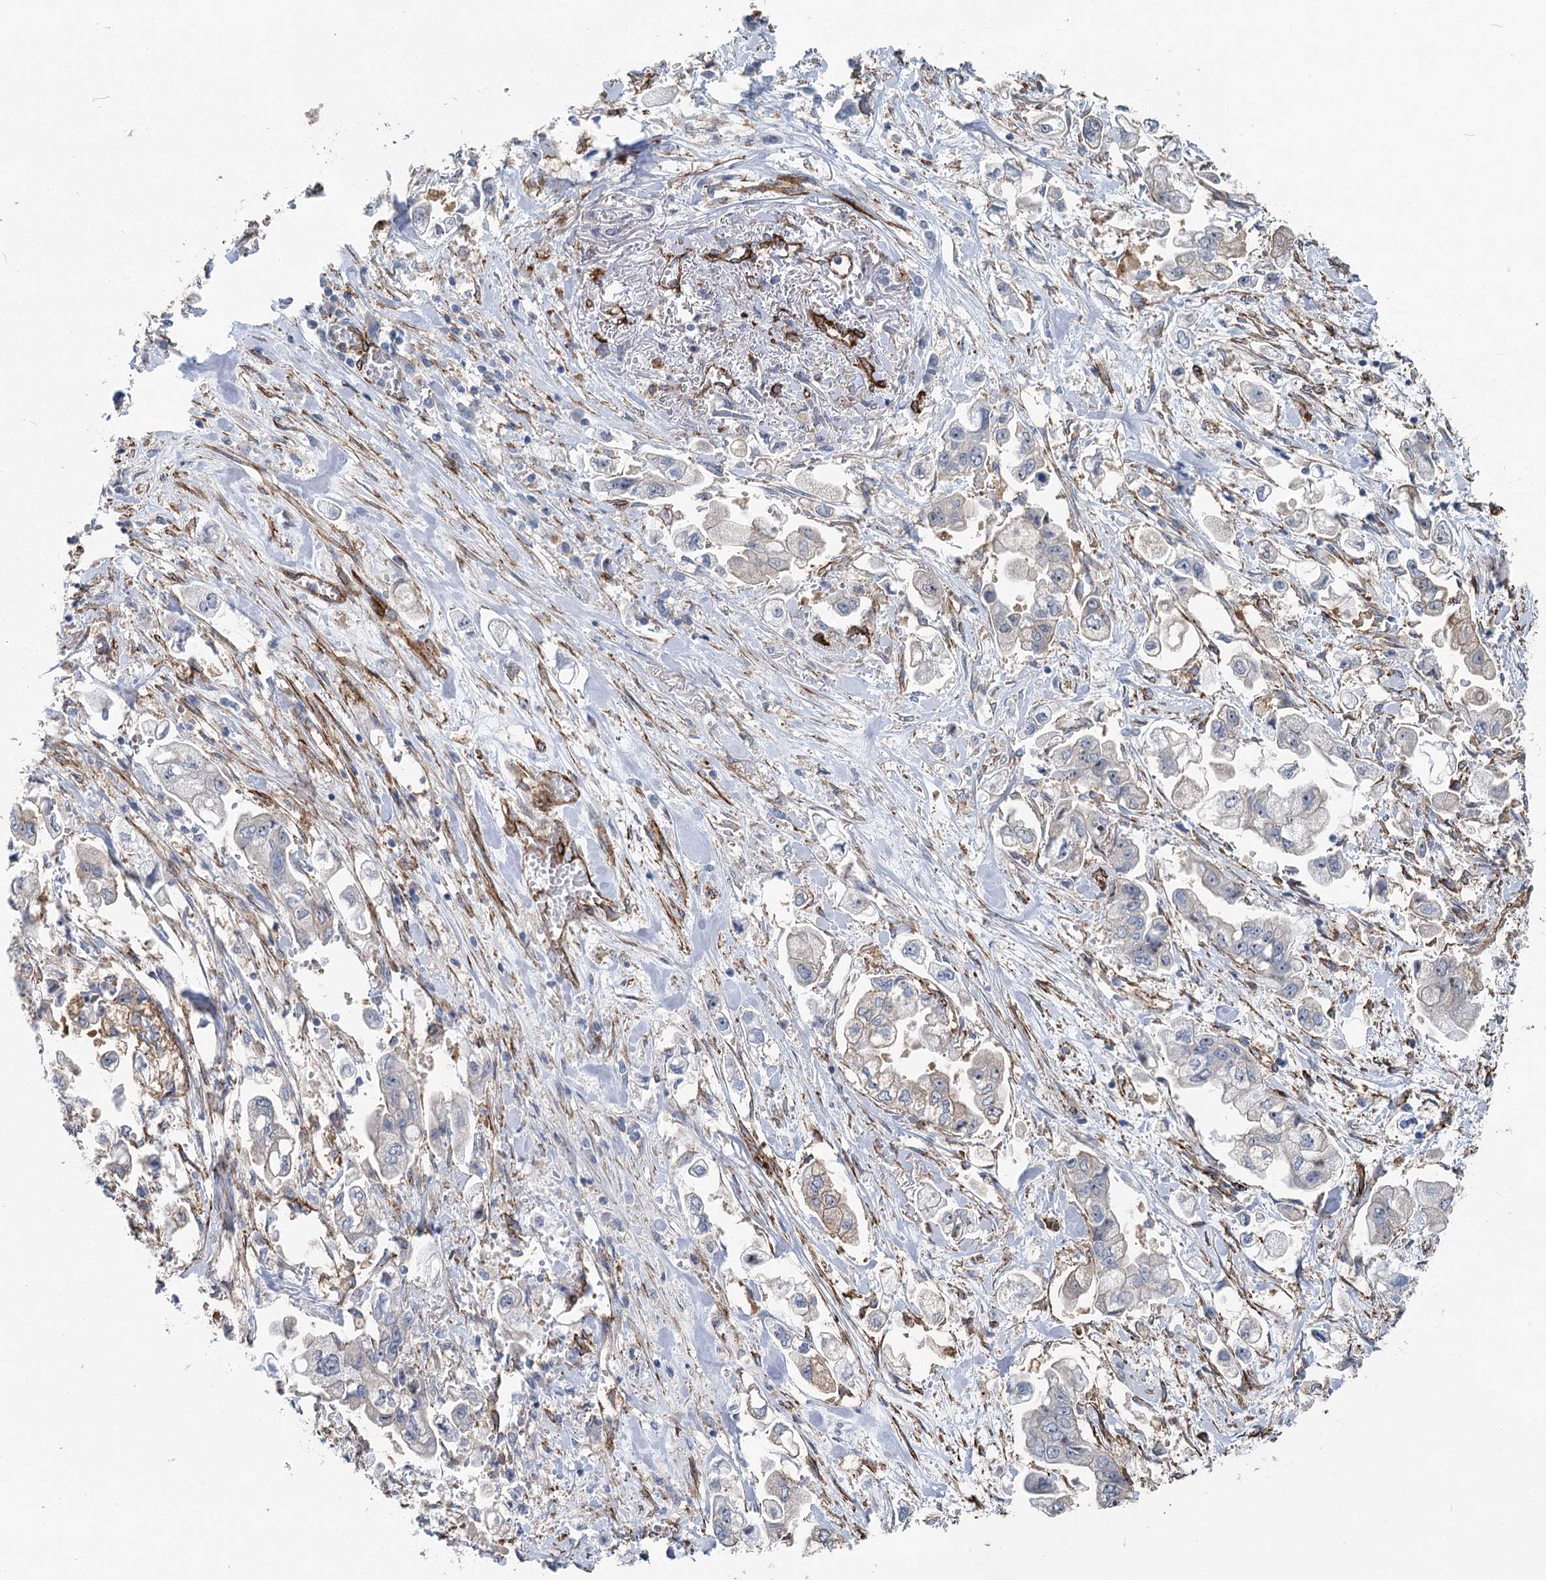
{"staining": {"intensity": "negative", "quantity": "none", "location": "none"}, "tissue": "stomach cancer", "cell_type": "Tumor cells", "image_type": "cancer", "snomed": [{"axis": "morphology", "description": "Adenocarcinoma, NOS"}, {"axis": "topography", "description": "Stomach"}], "caption": "Micrograph shows no significant protein positivity in tumor cells of stomach adenocarcinoma.", "gene": "IQSEC1", "patient": {"sex": "male", "age": 62}}